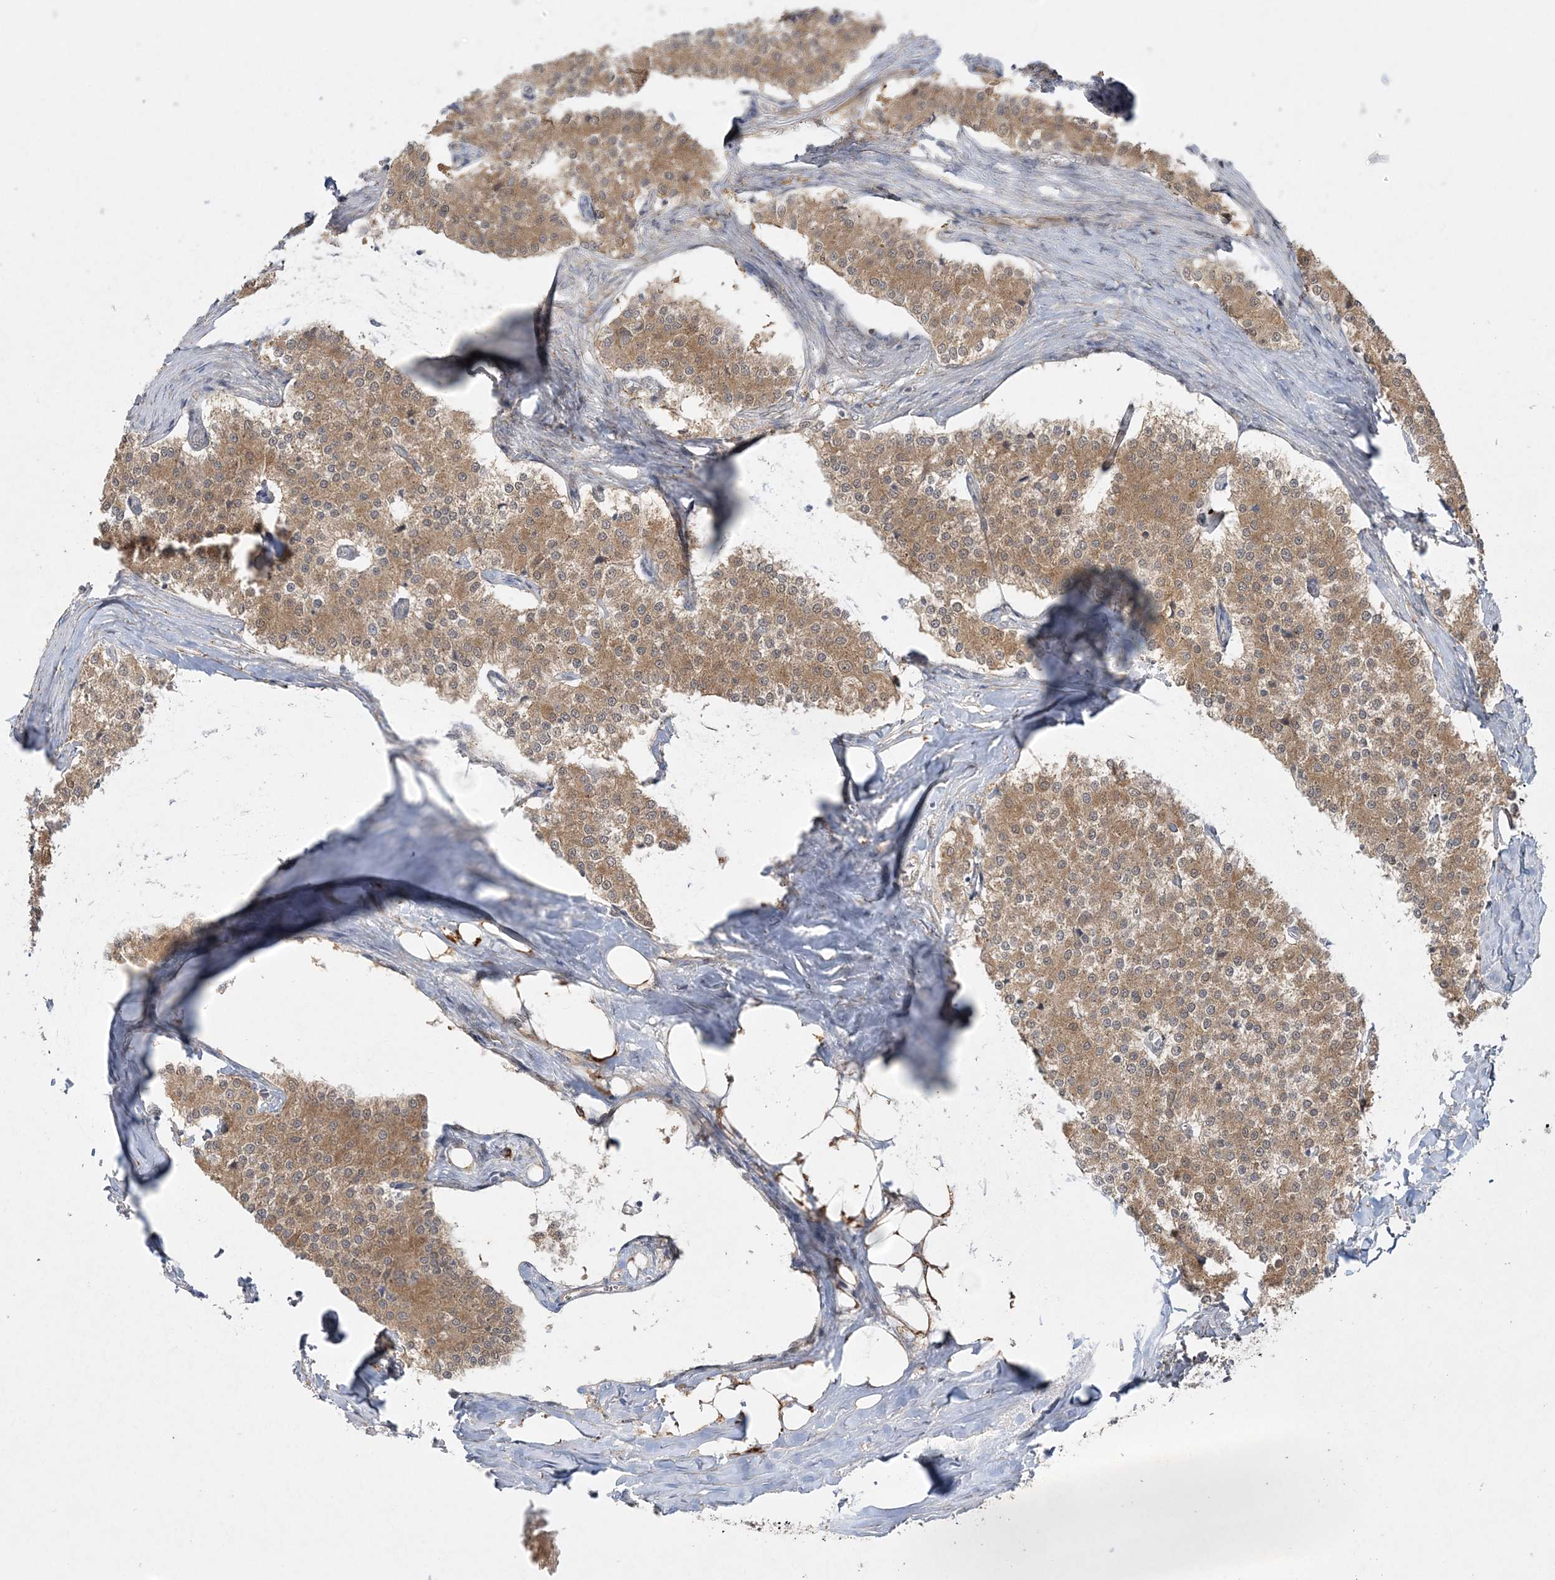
{"staining": {"intensity": "moderate", "quantity": ">75%", "location": "cytoplasmic/membranous"}, "tissue": "carcinoid", "cell_type": "Tumor cells", "image_type": "cancer", "snomed": [{"axis": "morphology", "description": "Carcinoid, malignant, NOS"}, {"axis": "topography", "description": "Colon"}], "caption": "A brown stain highlights moderate cytoplasmic/membranous staining of a protein in human carcinoid (malignant) tumor cells. Immunohistochemistry stains the protein of interest in brown and the nuclei are stained blue.", "gene": "INPP1", "patient": {"sex": "female", "age": 52}}